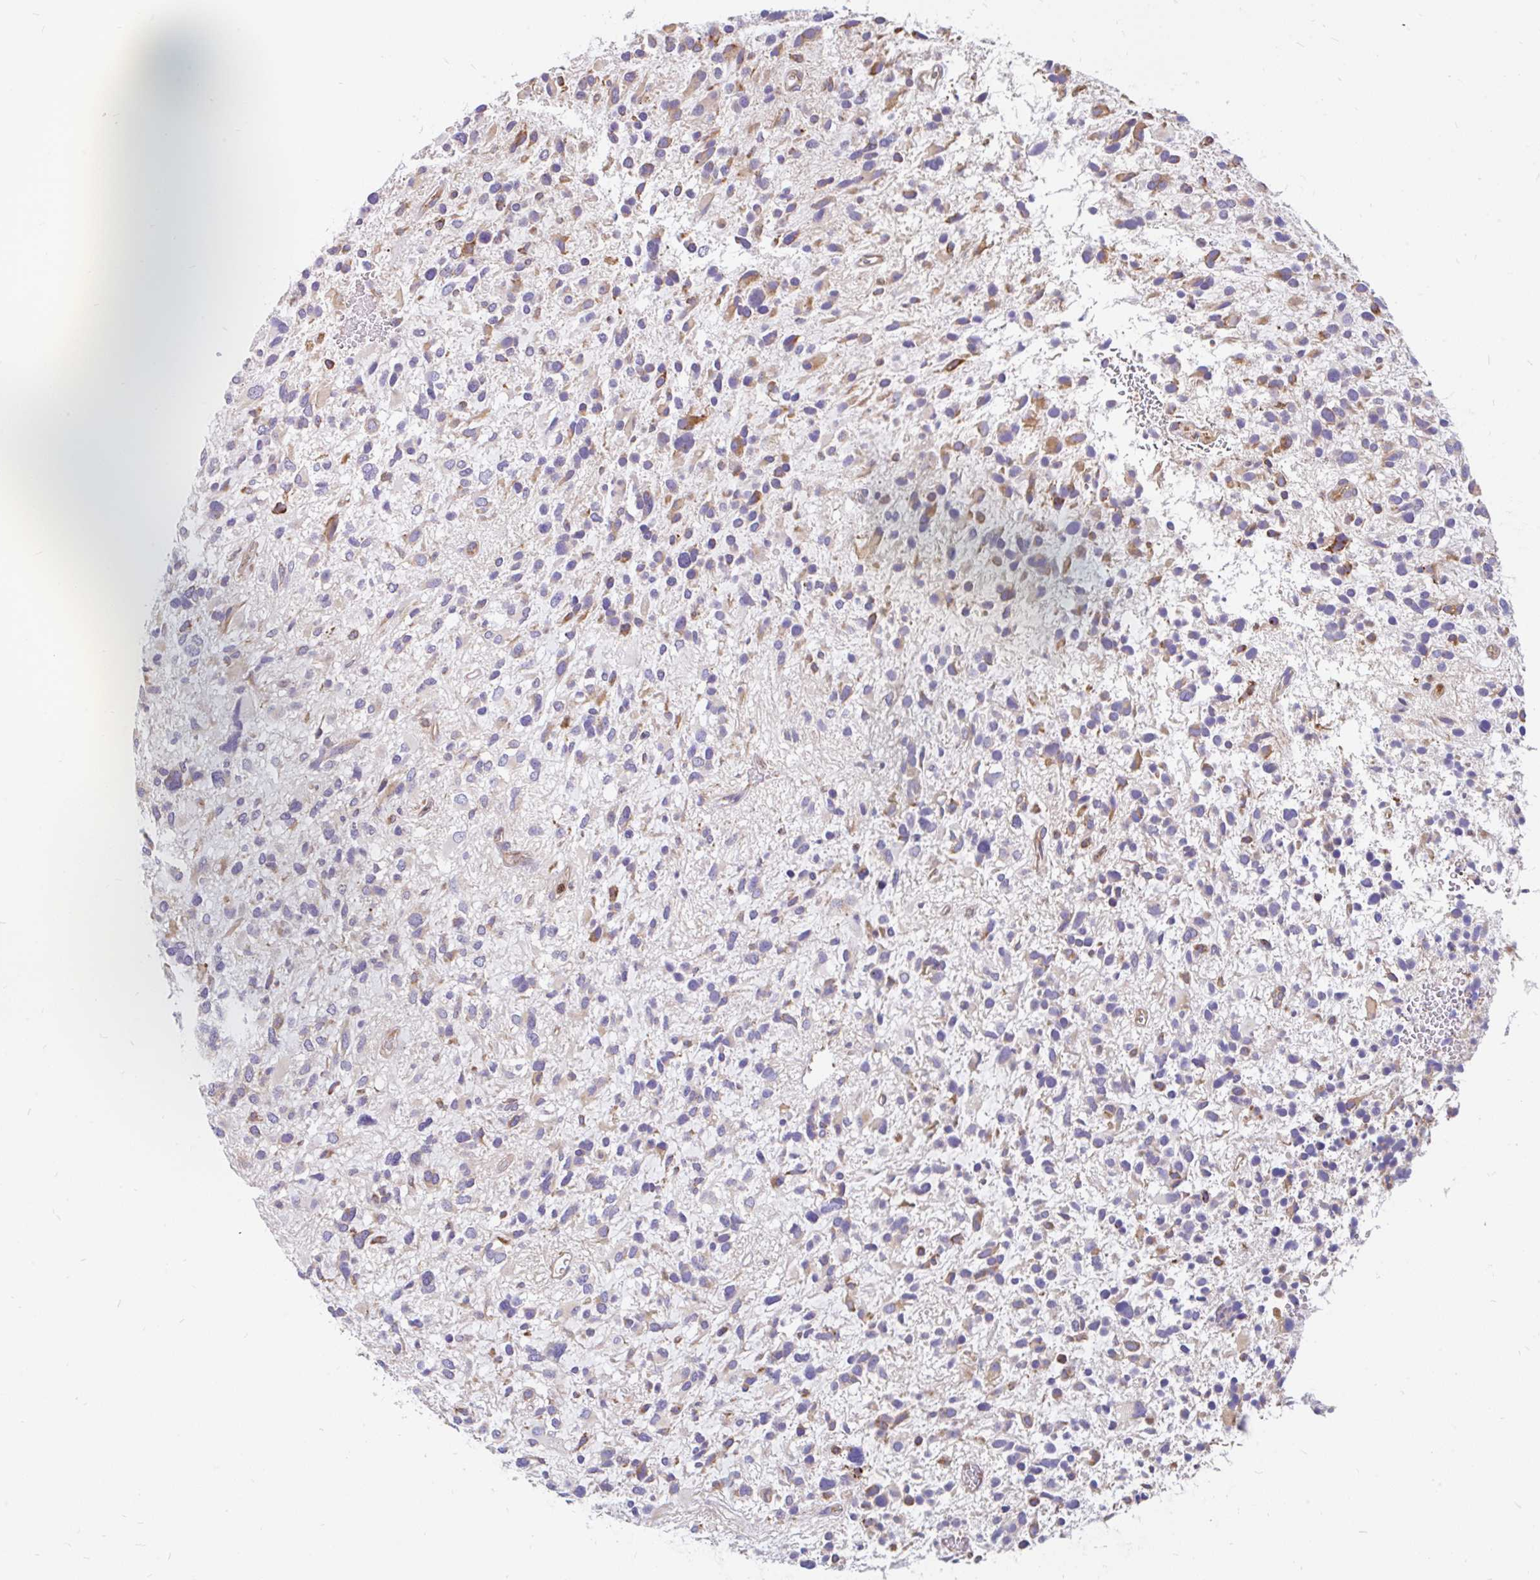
{"staining": {"intensity": "weak", "quantity": "<25%", "location": "cytoplasmic/membranous"}, "tissue": "glioma", "cell_type": "Tumor cells", "image_type": "cancer", "snomed": [{"axis": "morphology", "description": "Glioma, malignant, High grade"}, {"axis": "topography", "description": "Brain"}], "caption": "Glioma stained for a protein using immunohistochemistry (IHC) exhibits no staining tumor cells.", "gene": "EML5", "patient": {"sex": "female", "age": 11}}